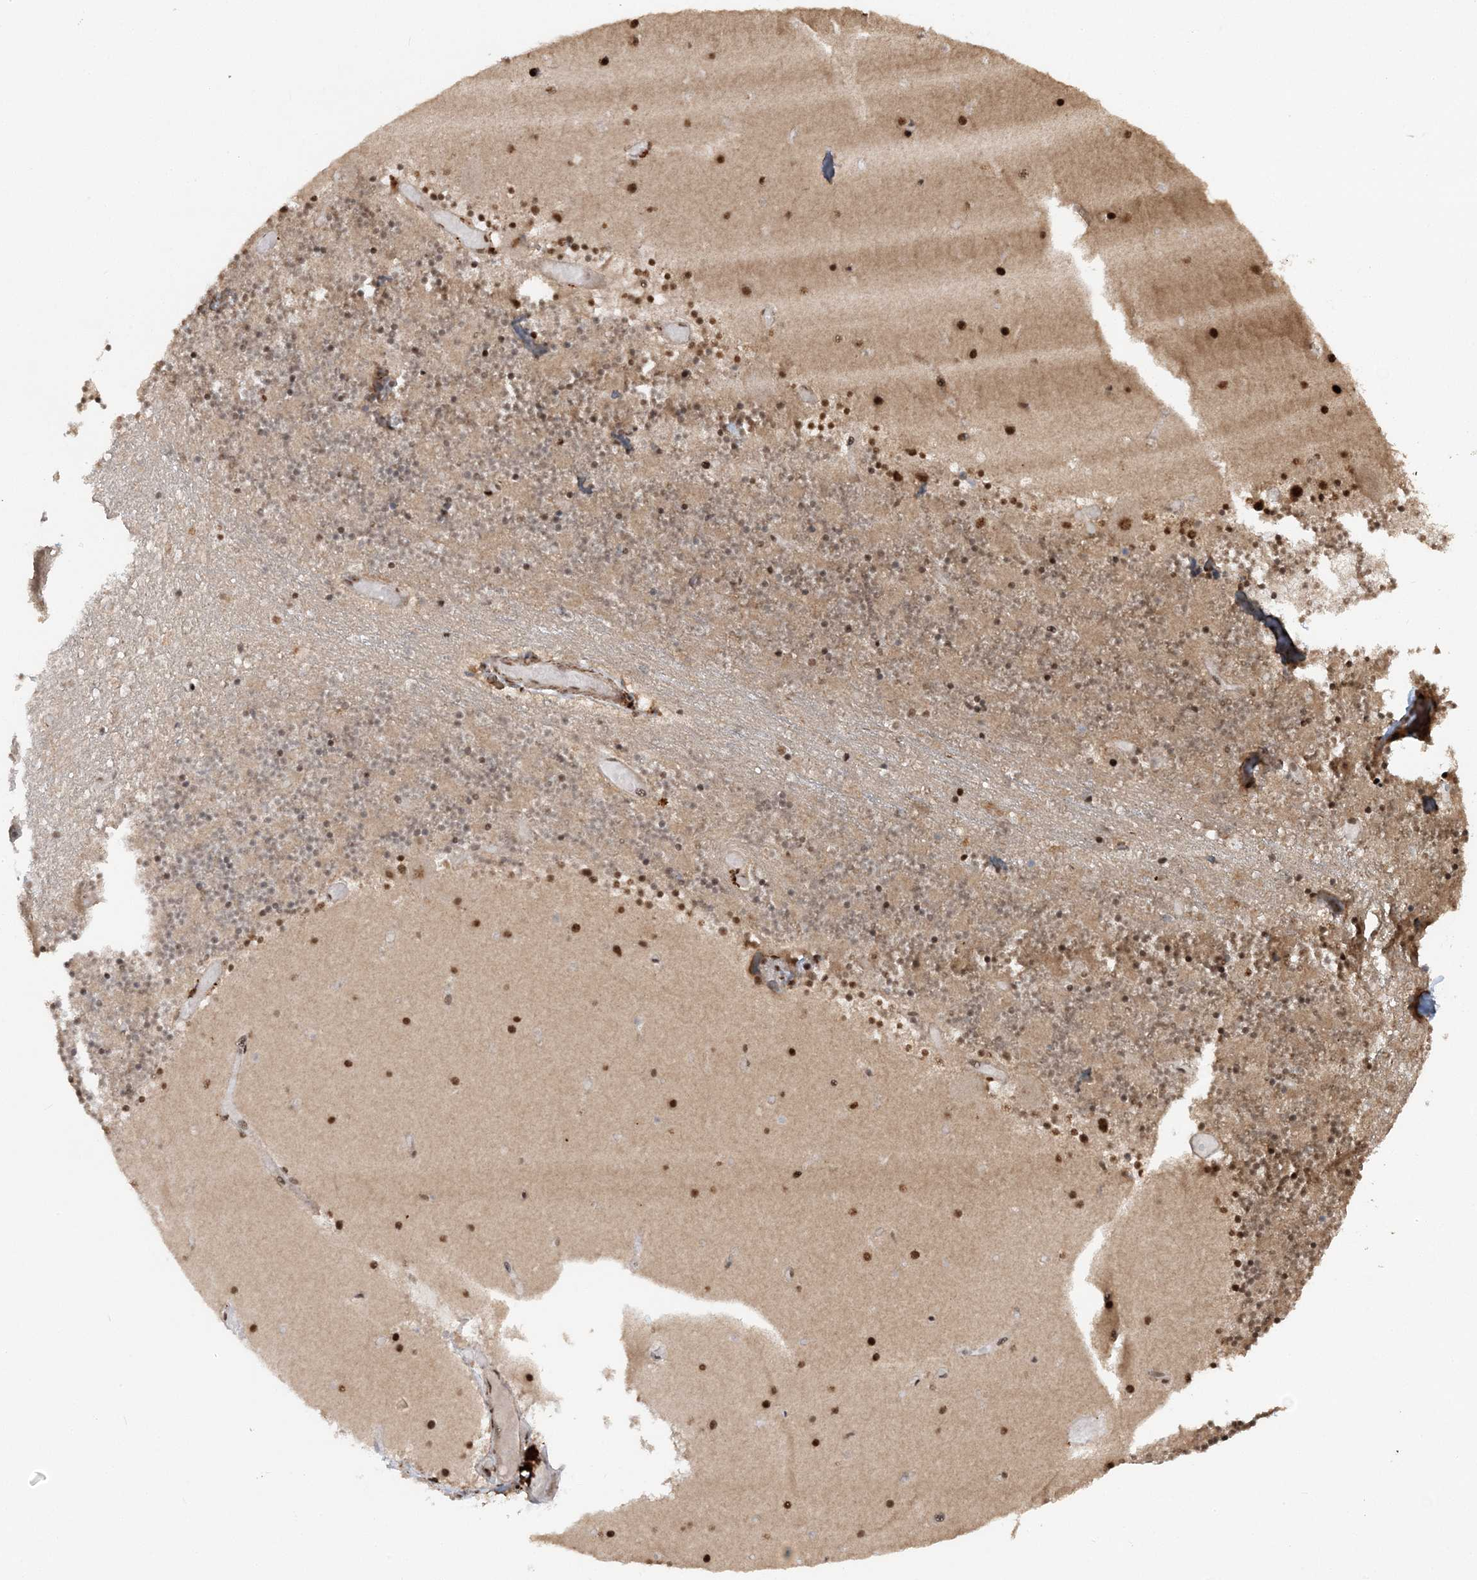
{"staining": {"intensity": "moderate", "quantity": "25%-75%", "location": "nuclear"}, "tissue": "cerebellum", "cell_type": "Cells in granular layer", "image_type": "normal", "snomed": [{"axis": "morphology", "description": "Normal tissue, NOS"}, {"axis": "topography", "description": "Cerebellum"}], "caption": "Immunohistochemistry micrograph of benign cerebellum: human cerebellum stained using immunohistochemistry demonstrates medium levels of moderate protein expression localized specifically in the nuclear of cells in granular layer, appearing as a nuclear brown color.", "gene": "EXOSC8", "patient": {"sex": "female", "age": 28}}